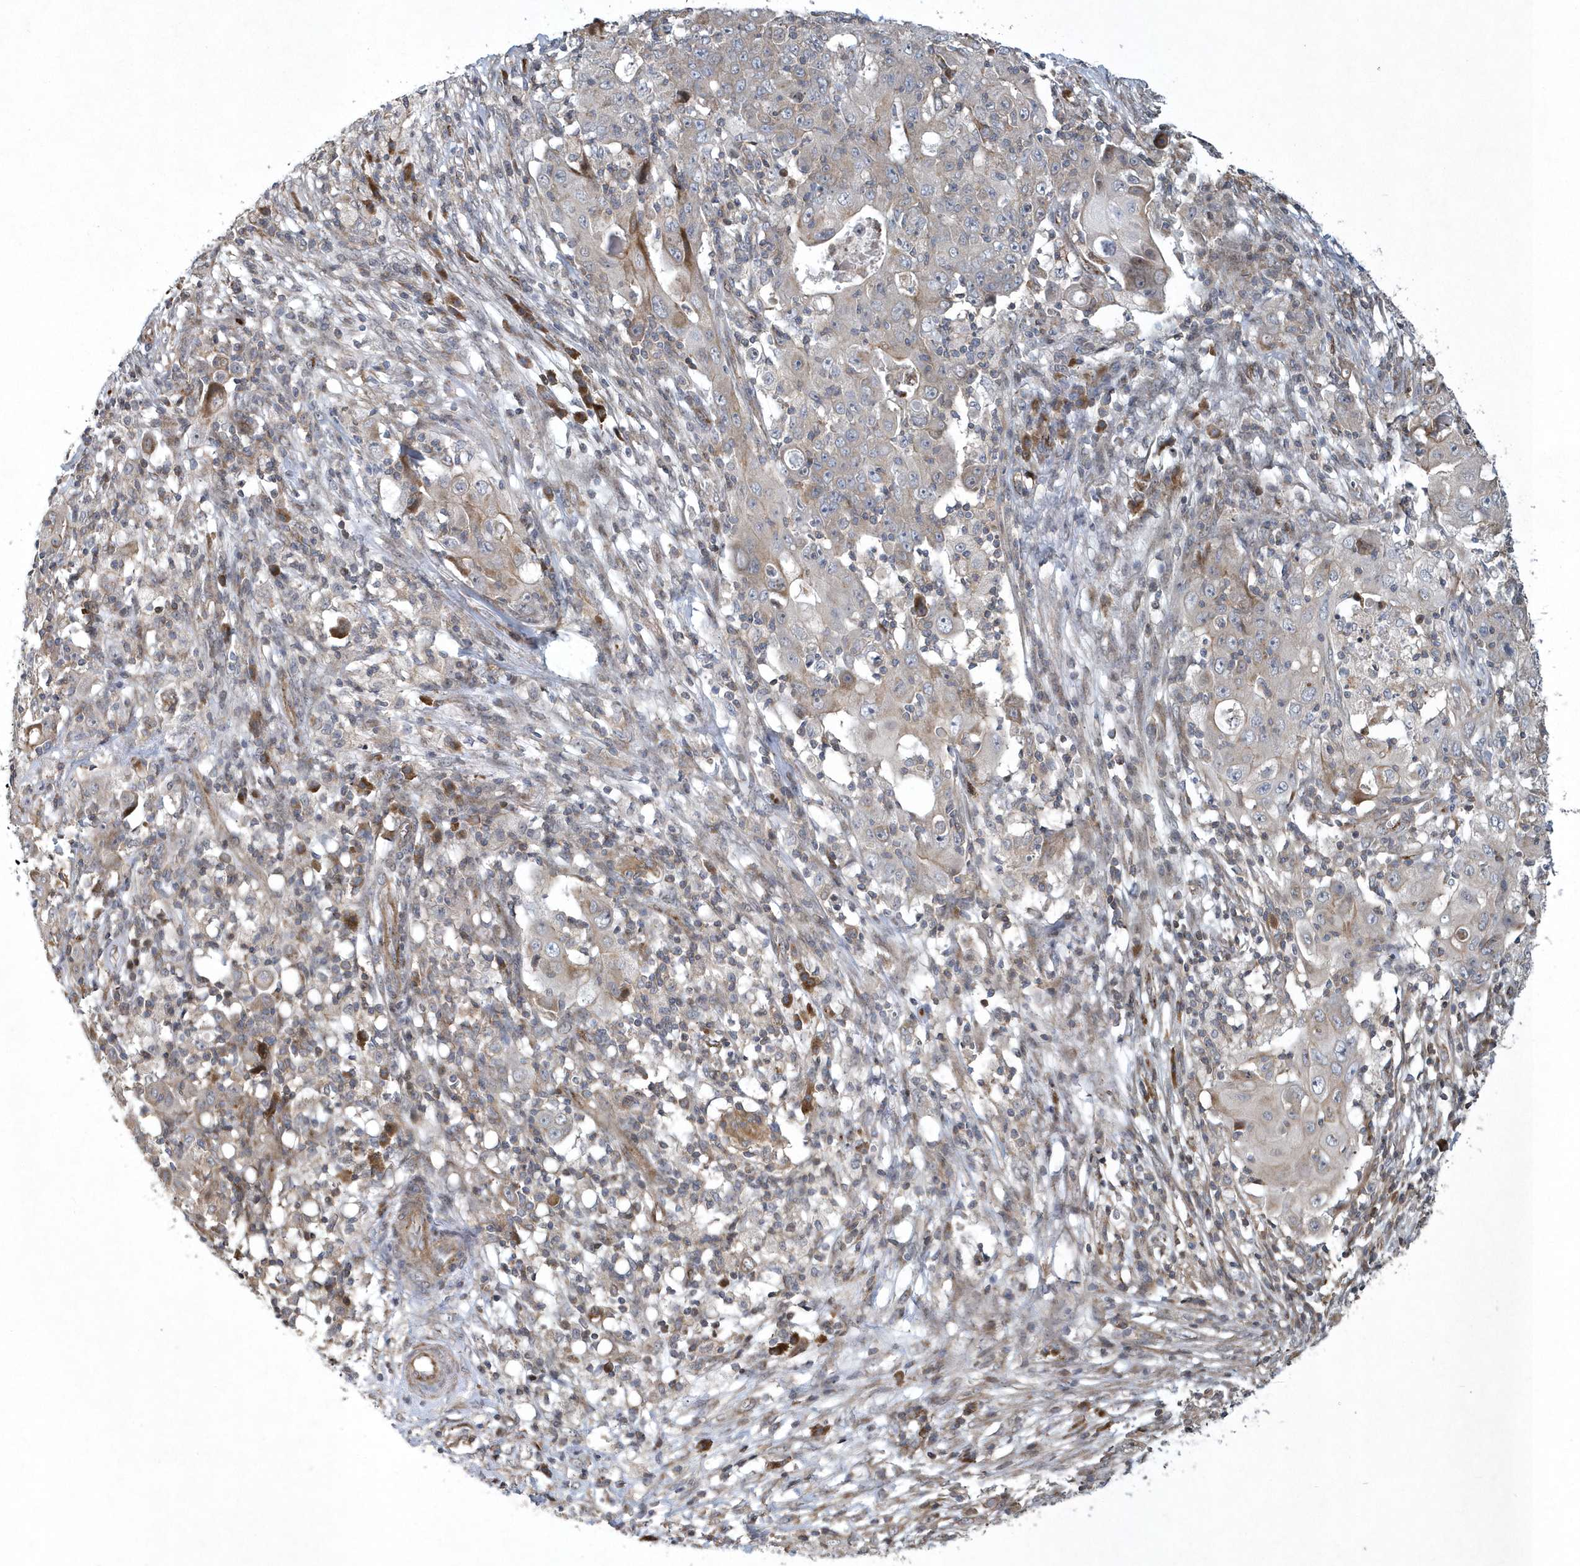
{"staining": {"intensity": "weak", "quantity": "<25%", "location": "cytoplasmic/membranous"}, "tissue": "ovarian cancer", "cell_type": "Tumor cells", "image_type": "cancer", "snomed": [{"axis": "morphology", "description": "Carcinoma, endometroid"}, {"axis": "topography", "description": "Ovary"}], "caption": "The IHC micrograph has no significant positivity in tumor cells of ovarian cancer tissue.", "gene": "N4BP2", "patient": {"sex": "female", "age": 42}}